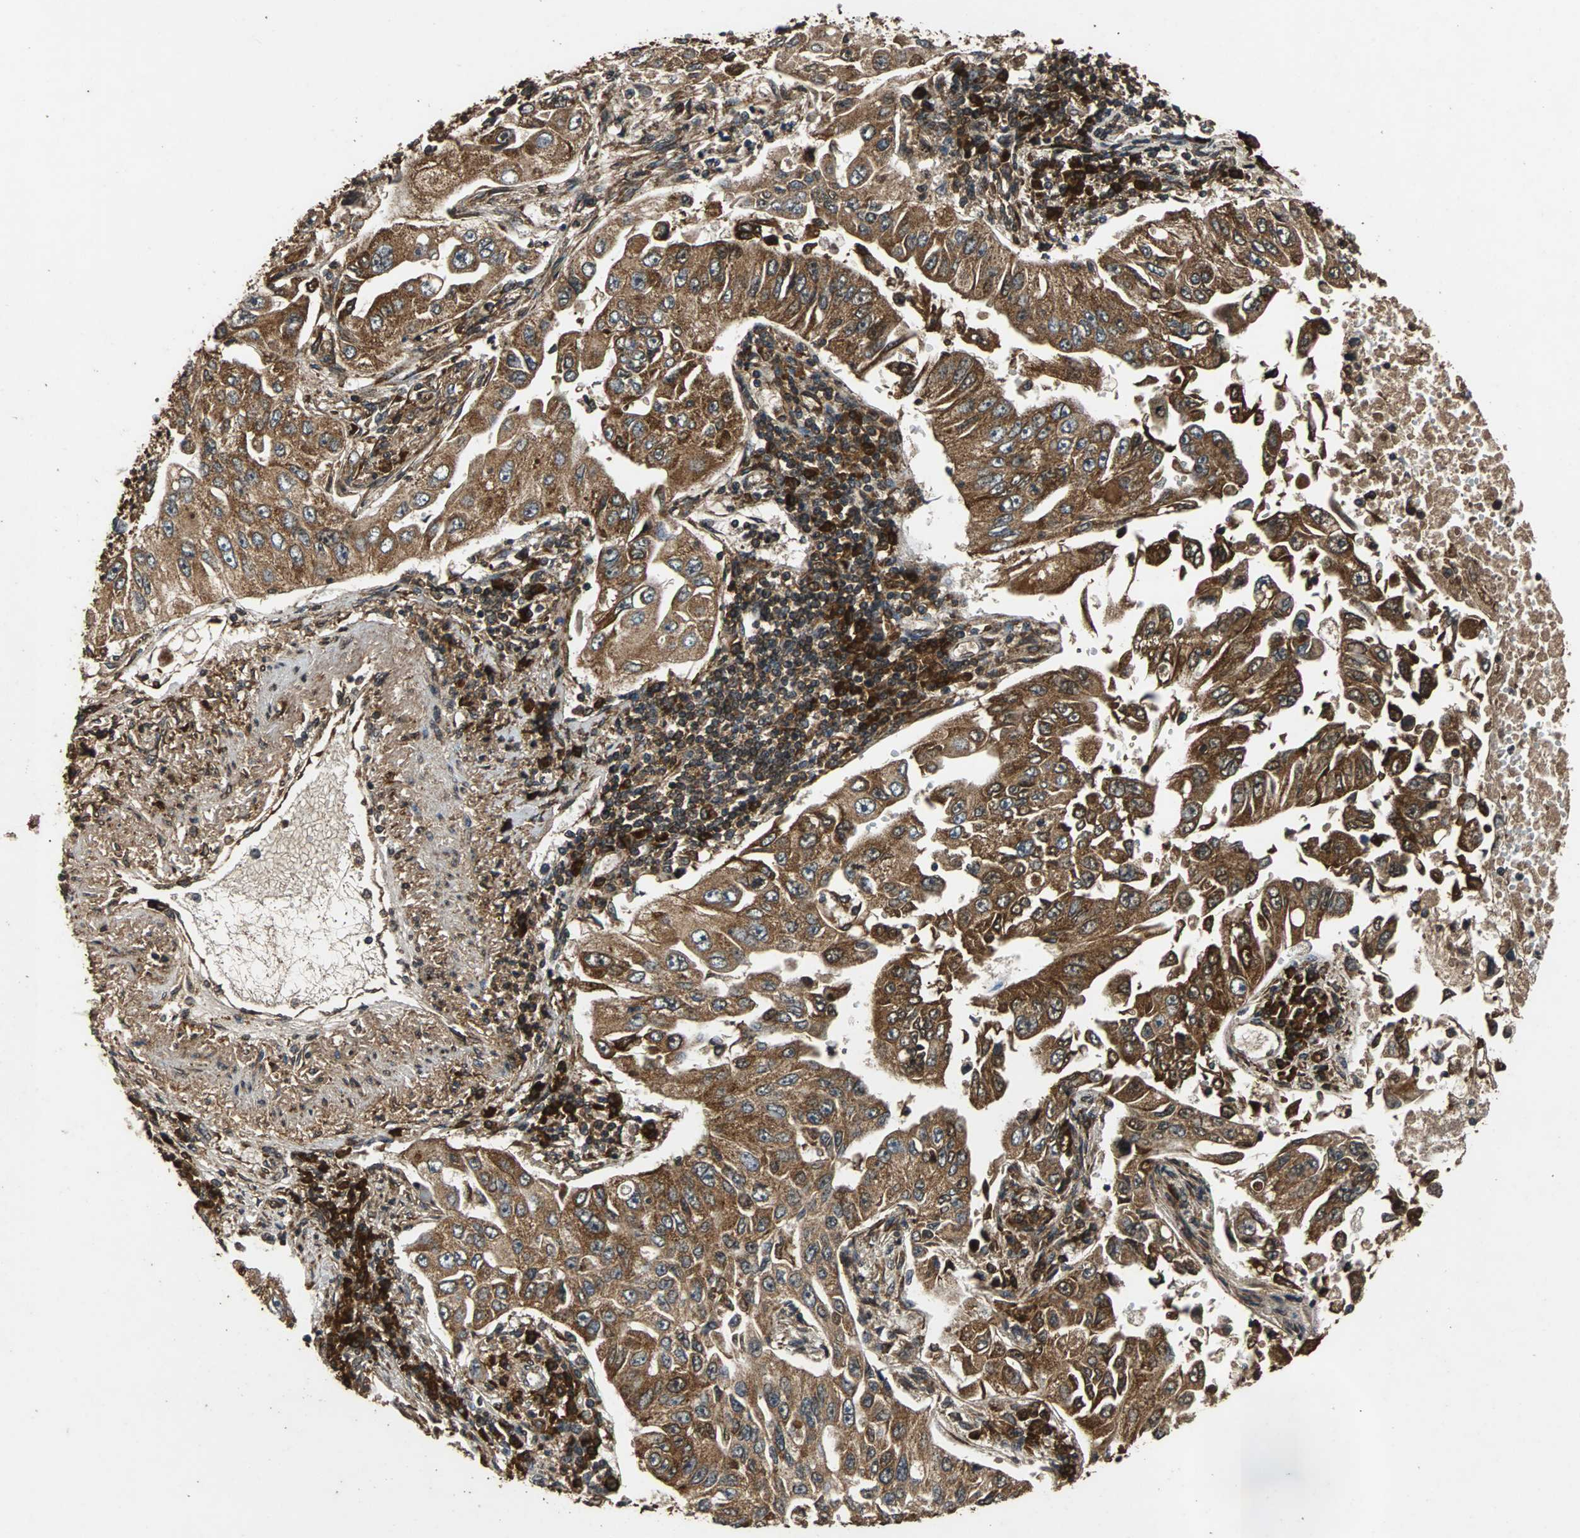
{"staining": {"intensity": "strong", "quantity": ">75%", "location": "cytoplasmic/membranous"}, "tissue": "lung cancer", "cell_type": "Tumor cells", "image_type": "cancer", "snomed": [{"axis": "morphology", "description": "Adenocarcinoma, NOS"}, {"axis": "topography", "description": "Lung"}], "caption": "Immunohistochemical staining of lung cancer (adenocarcinoma) displays high levels of strong cytoplasmic/membranous positivity in about >75% of tumor cells. (IHC, brightfield microscopy, high magnification).", "gene": "NAA10", "patient": {"sex": "male", "age": 84}}